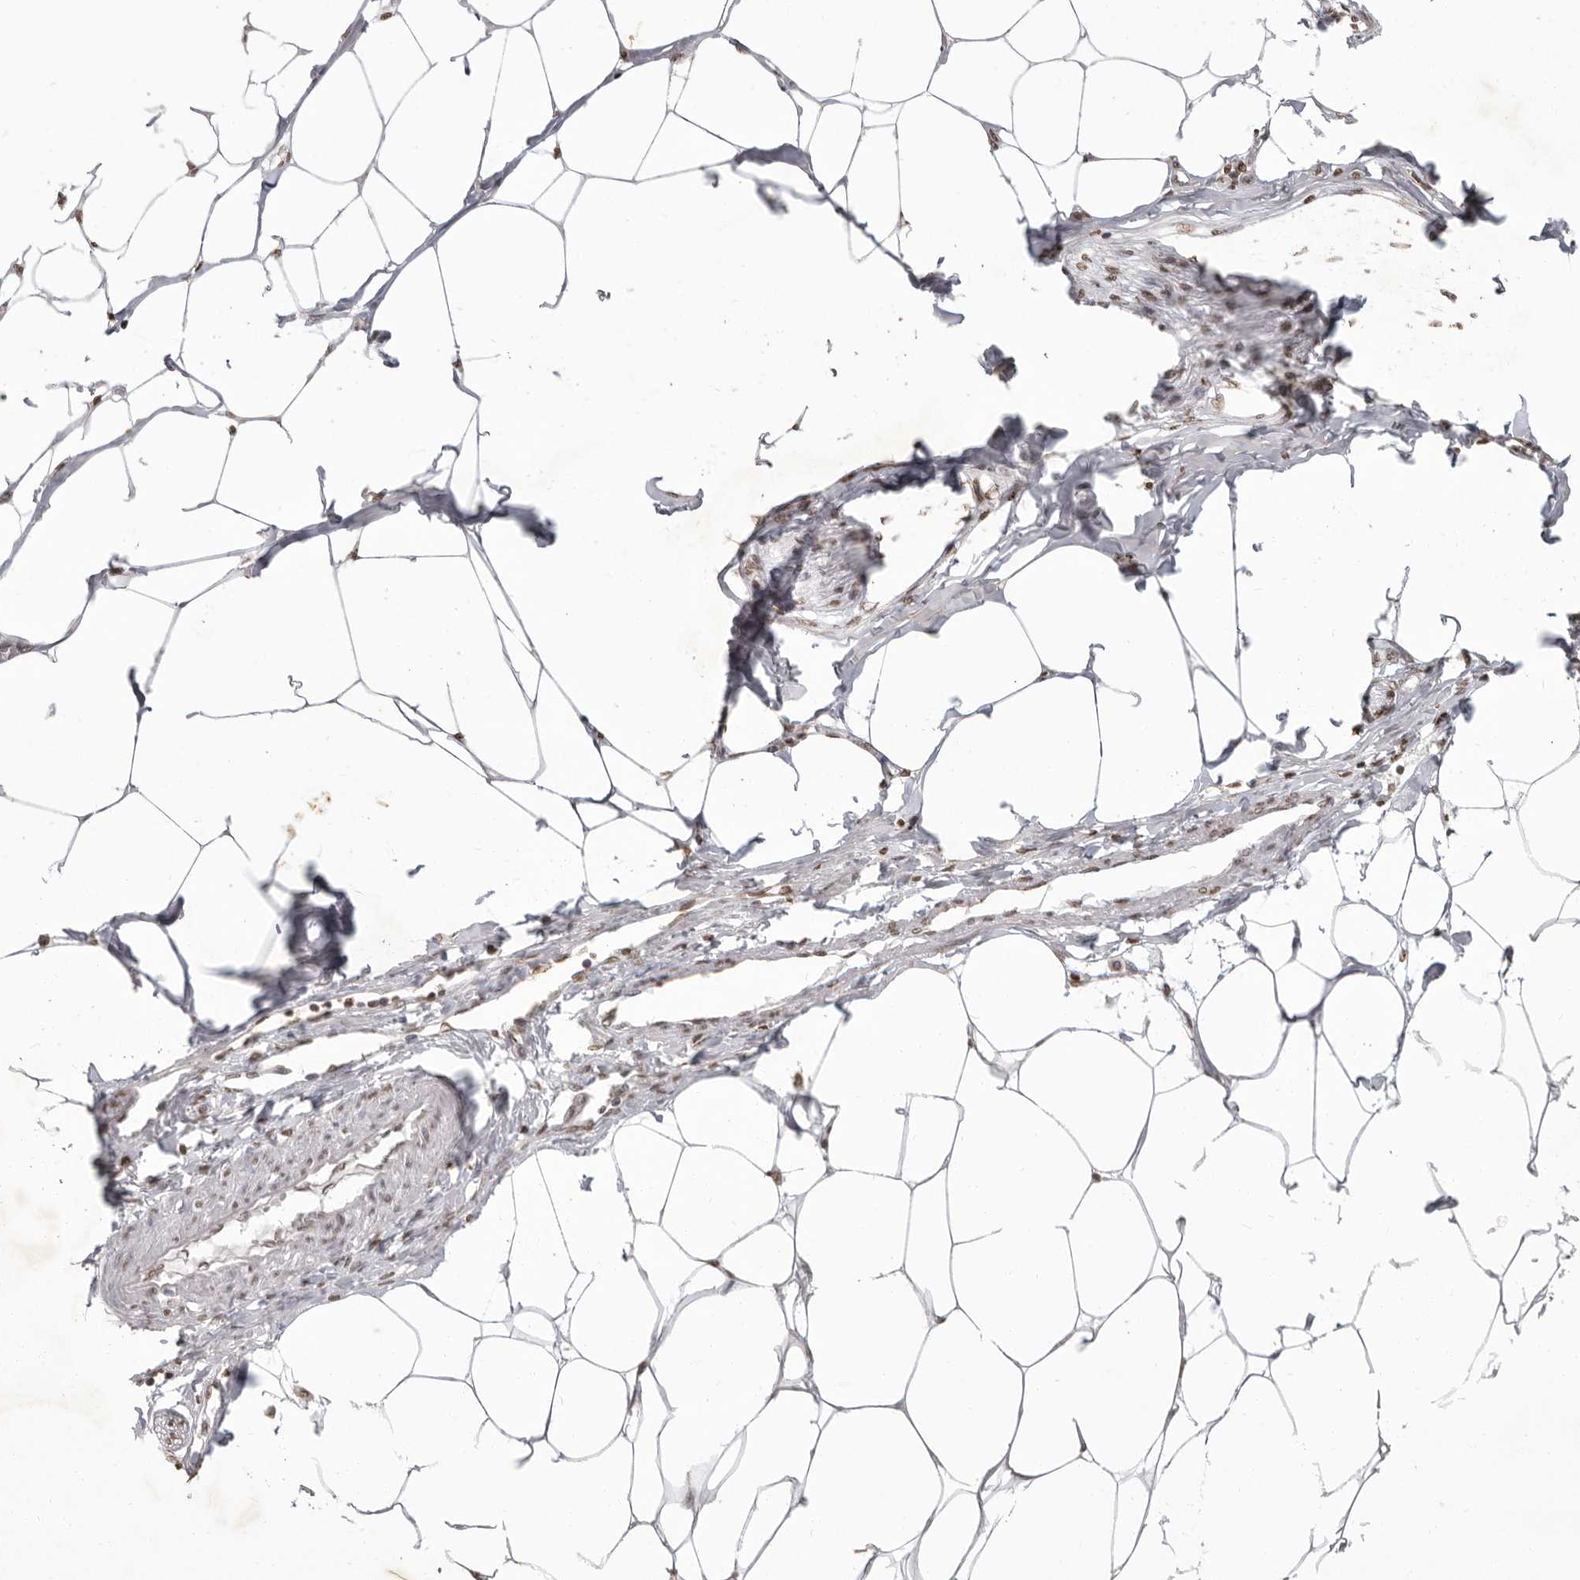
{"staining": {"intensity": "moderate", "quantity": ">75%", "location": "nuclear"}, "tissue": "adipose tissue", "cell_type": "Adipocytes", "image_type": "normal", "snomed": [{"axis": "morphology", "description": "Normal tissue, NOS"}, {"axis": "morphology", "description": "Adenocarcinoma, NOS"}, {"axis": "topography", "description": "Colon"}, {"axis": "topography", "description": "Peripheral nerve tissue"}], "caption": "Adipose tissue stained with immunohistochemistry (IHC) exhibits moderate nuclear positivity in about >75% of adipocytes. The staining is performed using DAB (3,3'-diaminobenzidine) brown chromogen to label protein expression. The nuclei are counter-stained blue using hematoxylin.", "gene": "WDR45", "patient": {"sex": "male", "age": 14}}